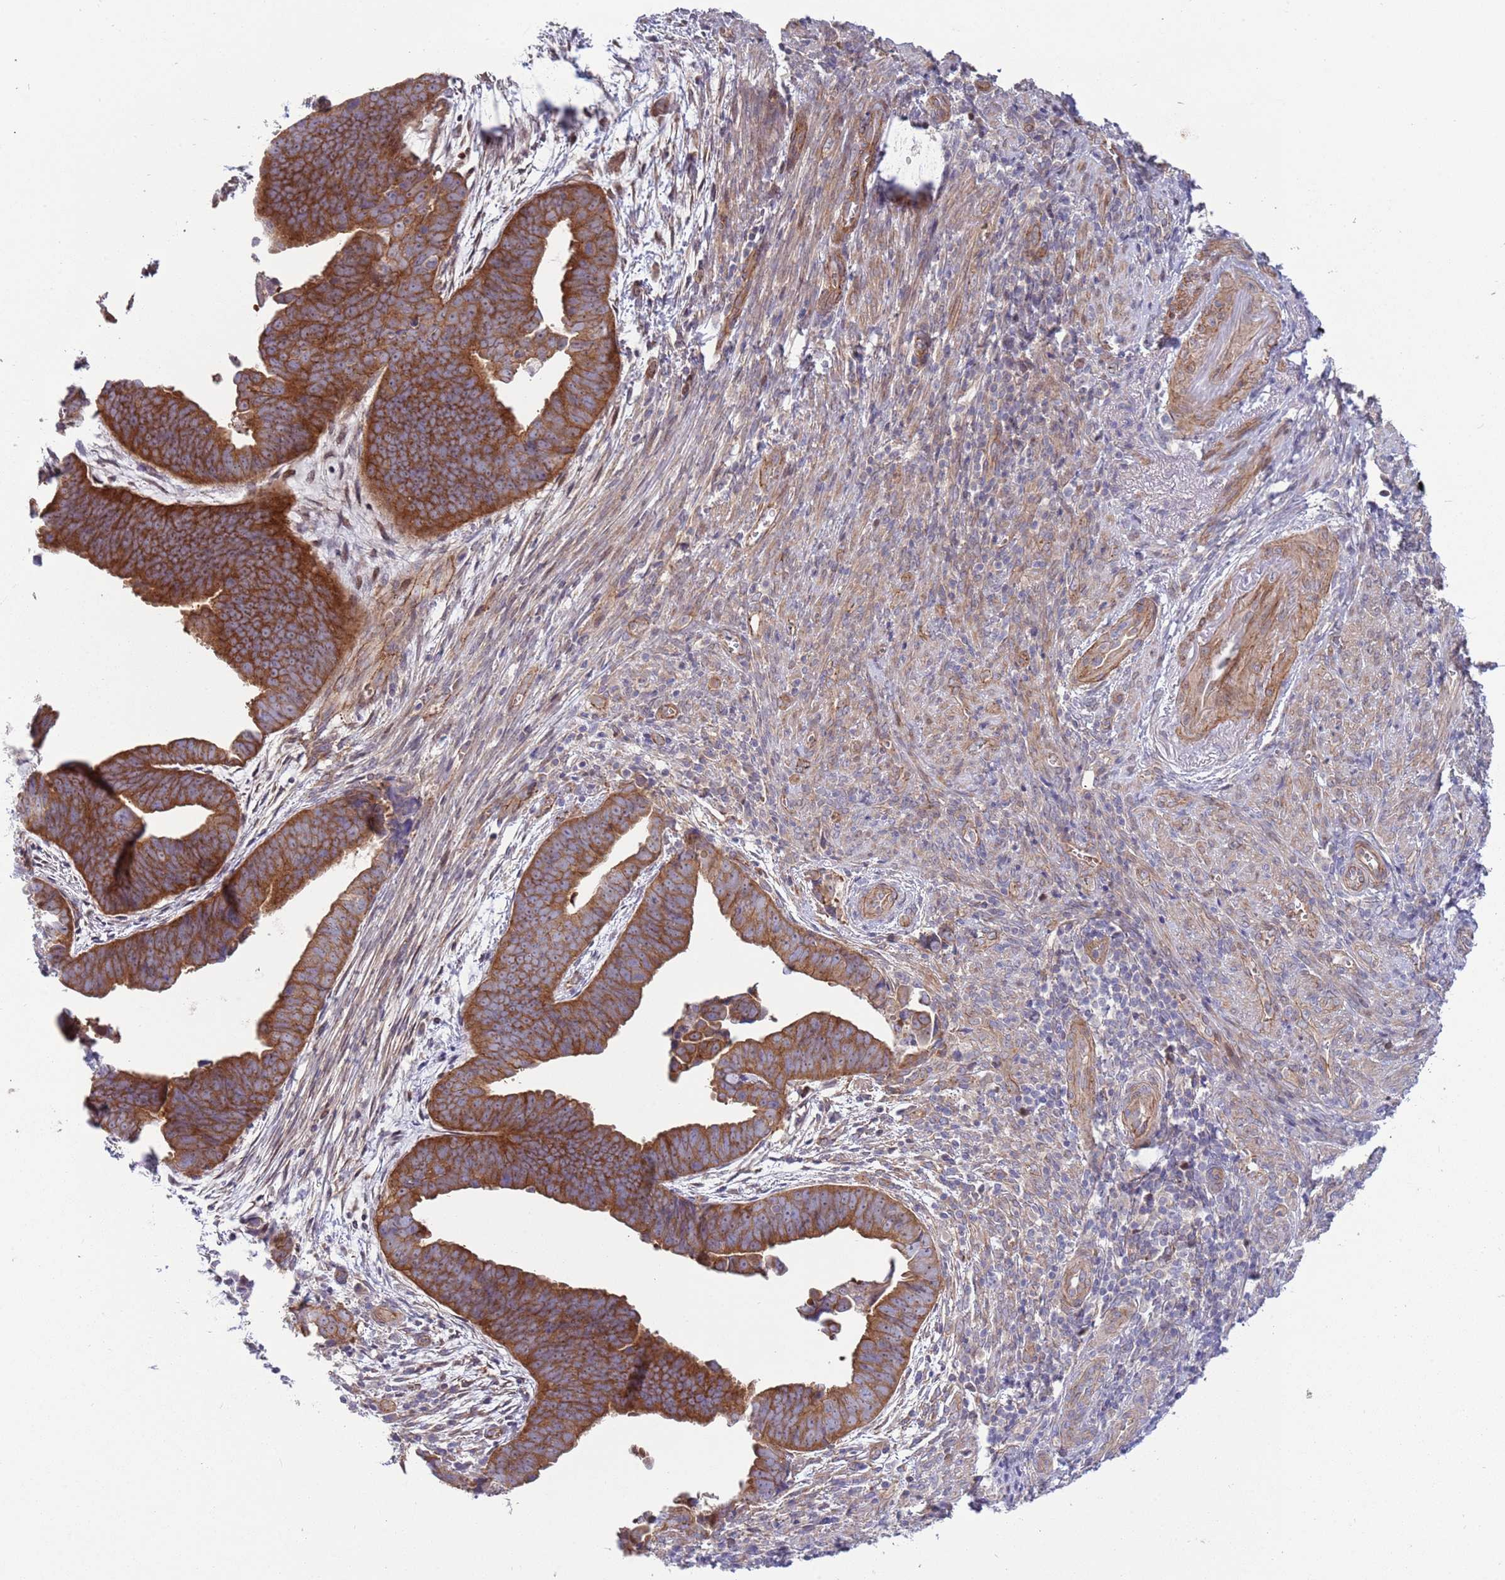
{"staining": {"intensity": "strong", "quantity": ">75%", "location": "cytoplasmic/membranous"}, "tissue": "endometrial cancer", "cell_type": "Tumor cells", "image_type": "cancer", "snomed": [{"axis": "morphology", "description": "Adenocarcinoma, NOS"}, {"axis": "topography", "description": "Endometrium"}], "caption": "Endometrial cancer stained with a protein marker displays strong staining in tumor cells.", "gene": "ITGB6", "patient": {"sex": "female", "age": 75}}